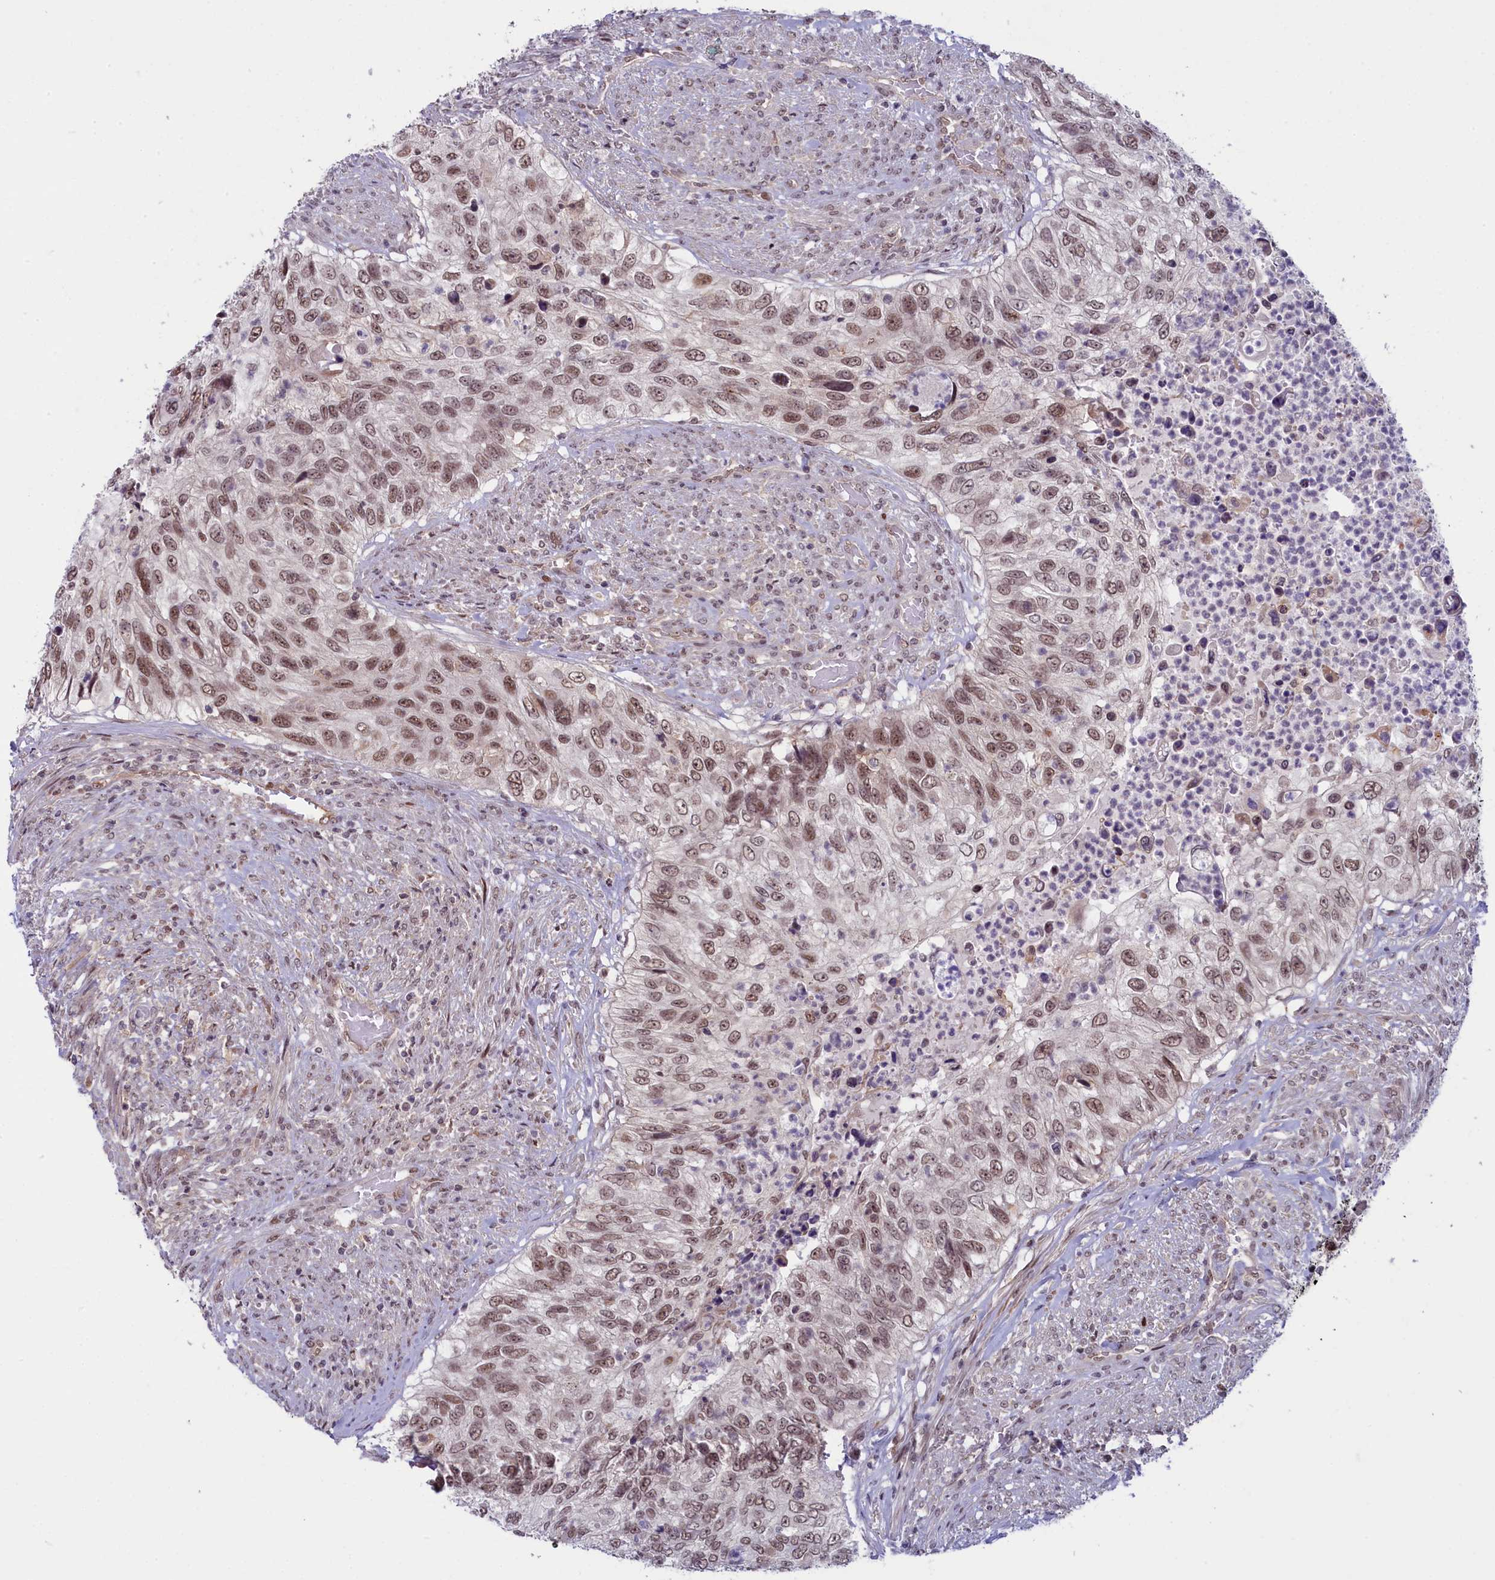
{"staining": {"intensity": "moderate", "quantity": ">75%", "location": "nuclear"}, "tissue": "urothelial cancer", "cell_type": "Tumor cells", "image_type": "cancer", "snomed": [{"axis": "morphology", "description": "Urothelial carcinoma, High grade"}, {"axis": "topography", "description": "Urinary bladder"}], "caption": "Urothelial cancer stained with a brown dye displays moderate nuclear positive positivity in approximately >75% of tumor cells.", "gene": "FCHO1", "patient": {"sex": "female", "age": 60}}